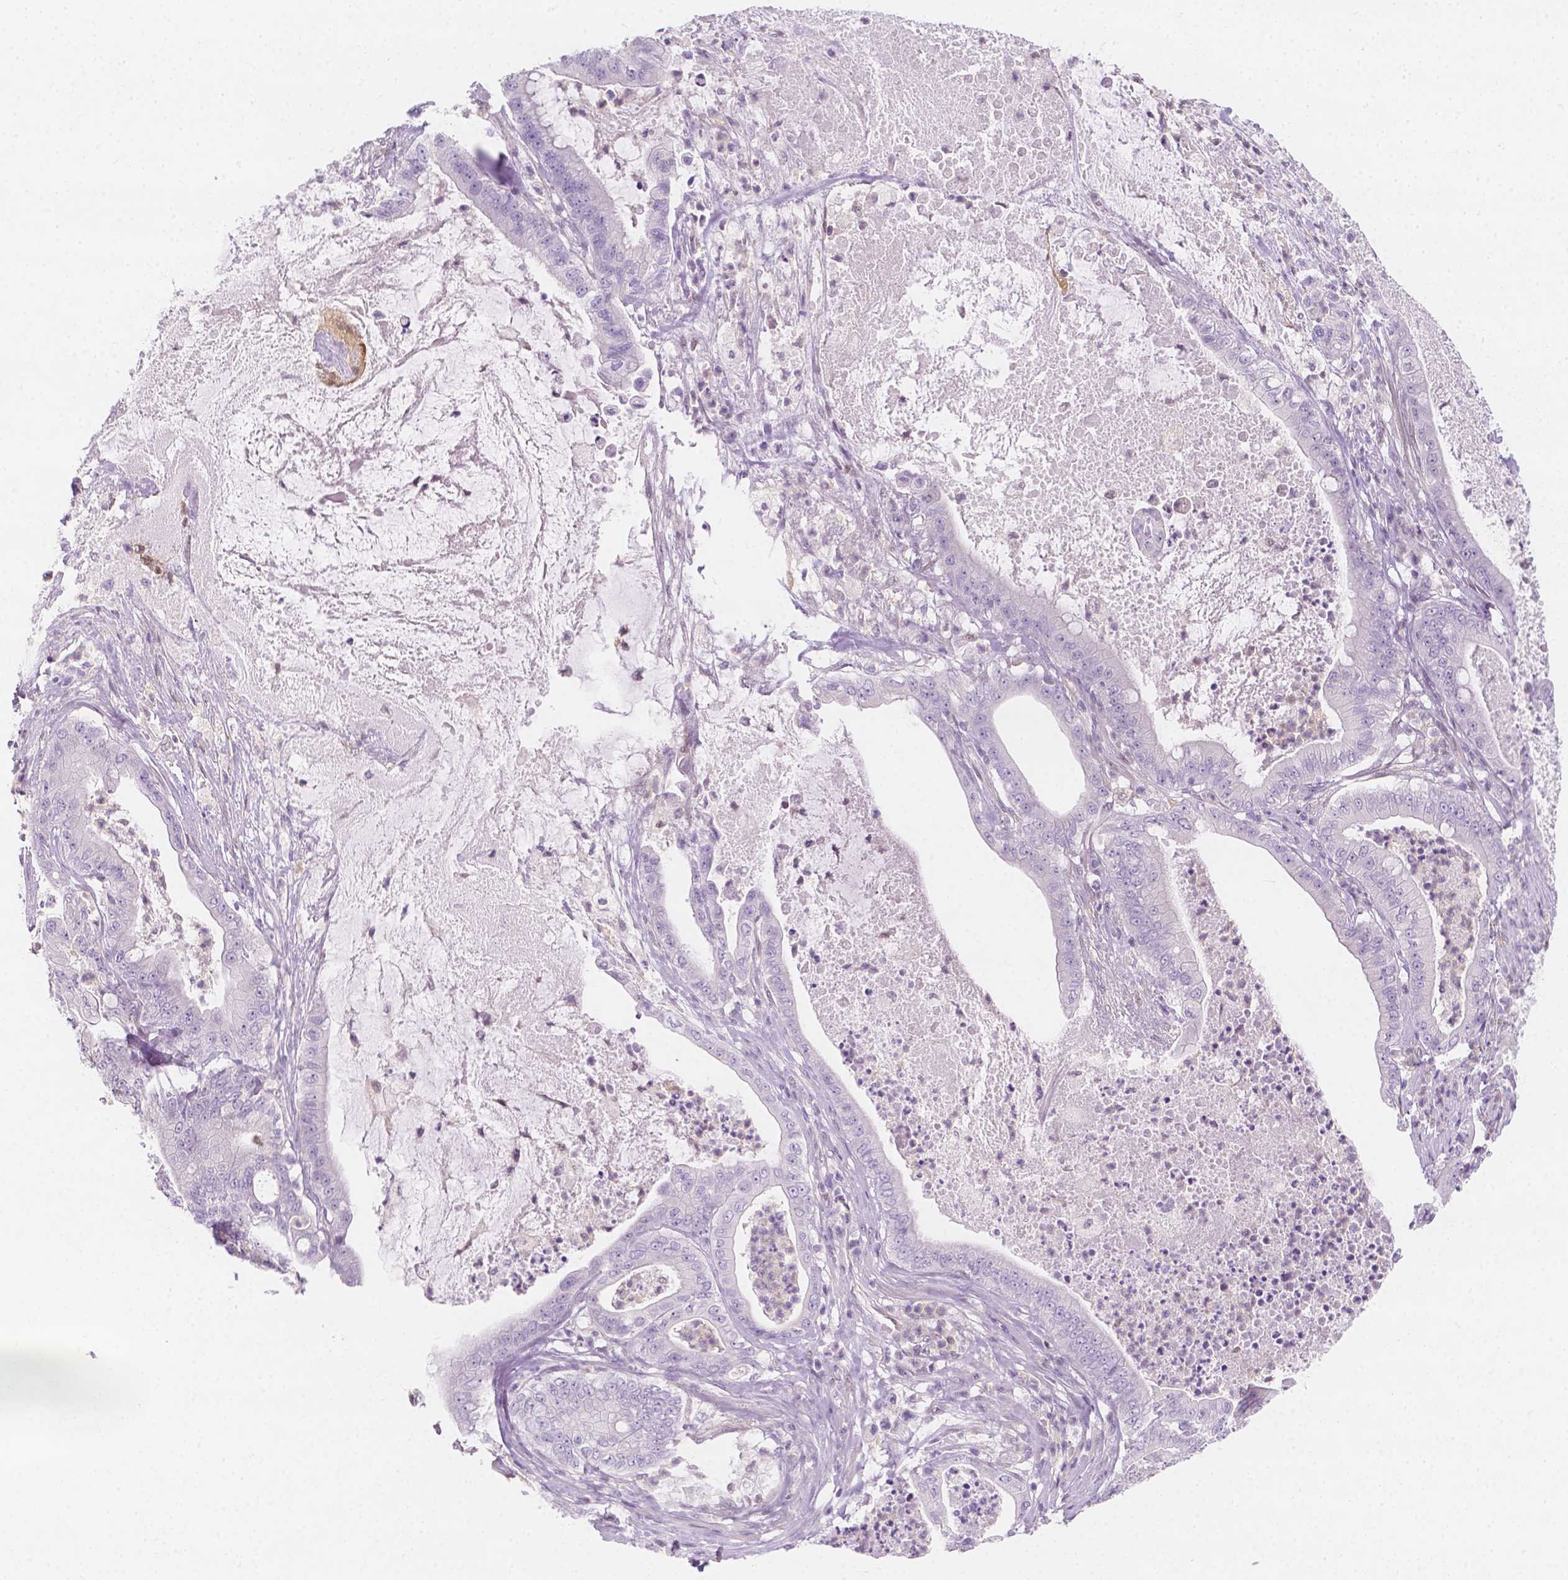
{"staining": {"intensity": "negative", "quantity": "none", "location": "none"}, "tissue": "pancreatic cancer", "cell_type": "Tumor cells", "image_type": "cancer", "snomed": [{"axis": "morphology", "description": "Adenocarcinoma, NOS"}, {"axis": "topography", "description": "Pancreas"}], "caption": "Protein analysis of pancreatic cancer (adenocarcinoma) reveals no significant staining in tumor cells.", "gene": "SGTB", "patient": {"sex": "male", "age": 71}}